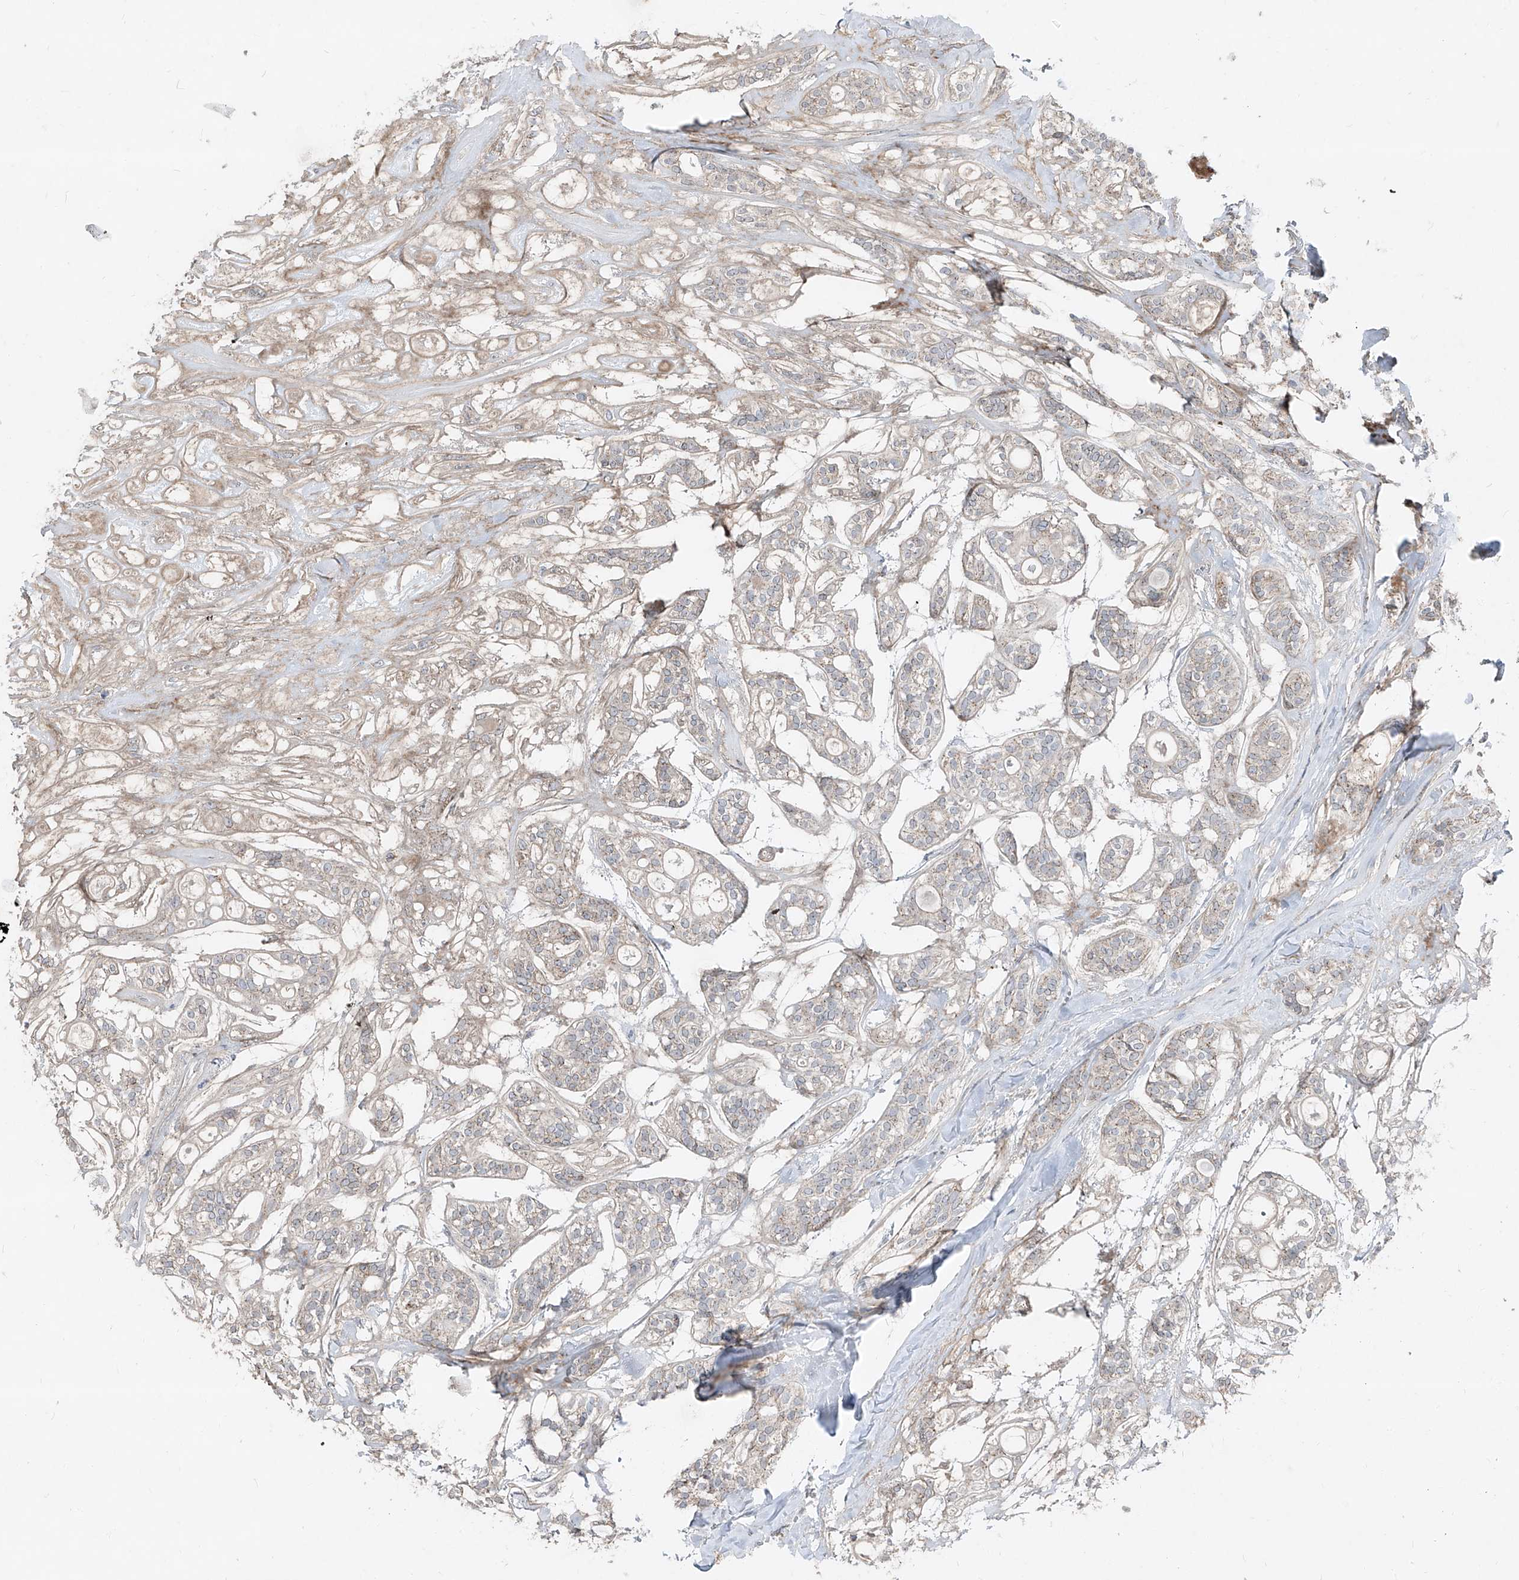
{"staining": {"intensity": "weak", "quantity": "<25%", "location": "cytoplasmic/membranous"}, "tissue": "head and neck cancer", "cell_type": "Tumor cells", "image_type": "cancer", "snomed": [{"axis": "morphology", "description": "Adenocarcinoma, NOS"}, {"axis": "topography", "description": "Head-Neck"}], "caption": "Protein analysis of head and neck adenocarcinoma exhibits no significant staining in tumor cells.", "gene": "ABCD3", "patient": {"sex": "male", "age": 66}}